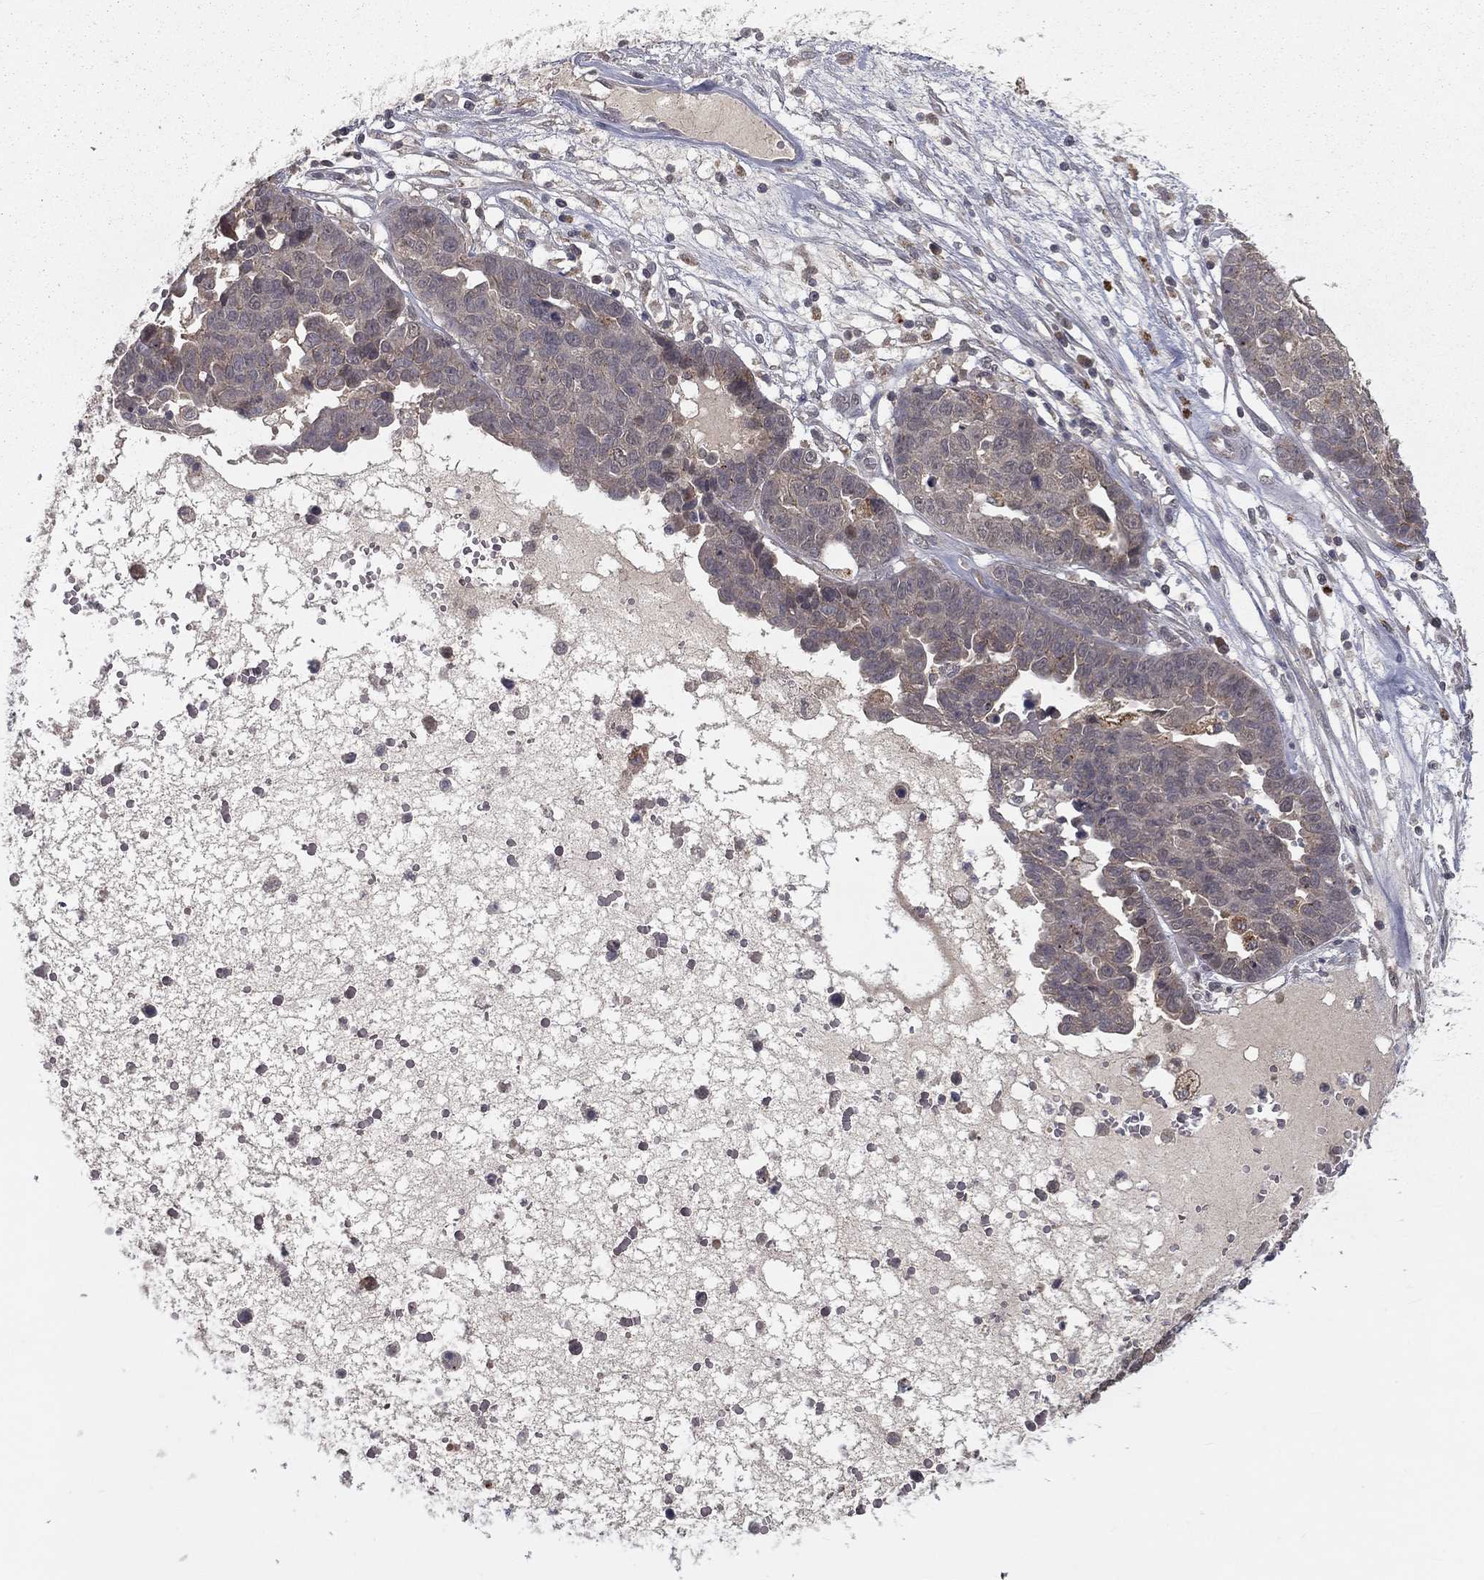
{"staining": {"intensity": "weak", "quantity": "<25%", "location": "cytoplasmic/membranous"}, "tissue": "ovarian cancer", "cell_type": "Tumor cells", "image_type": "cancer", "snomed": [{"axis": "morphology", "description": "Cystadenocarcinoma, serous, NOS"}, {"axis": "topography", "description": "Ovary"}], "caption": "Tumor cells are negative for protein expression in human serous cystadenocarcinoma (ovarian).", "gene": "ZDHHC15", "patient": {"sex": "female", "age": 87}}